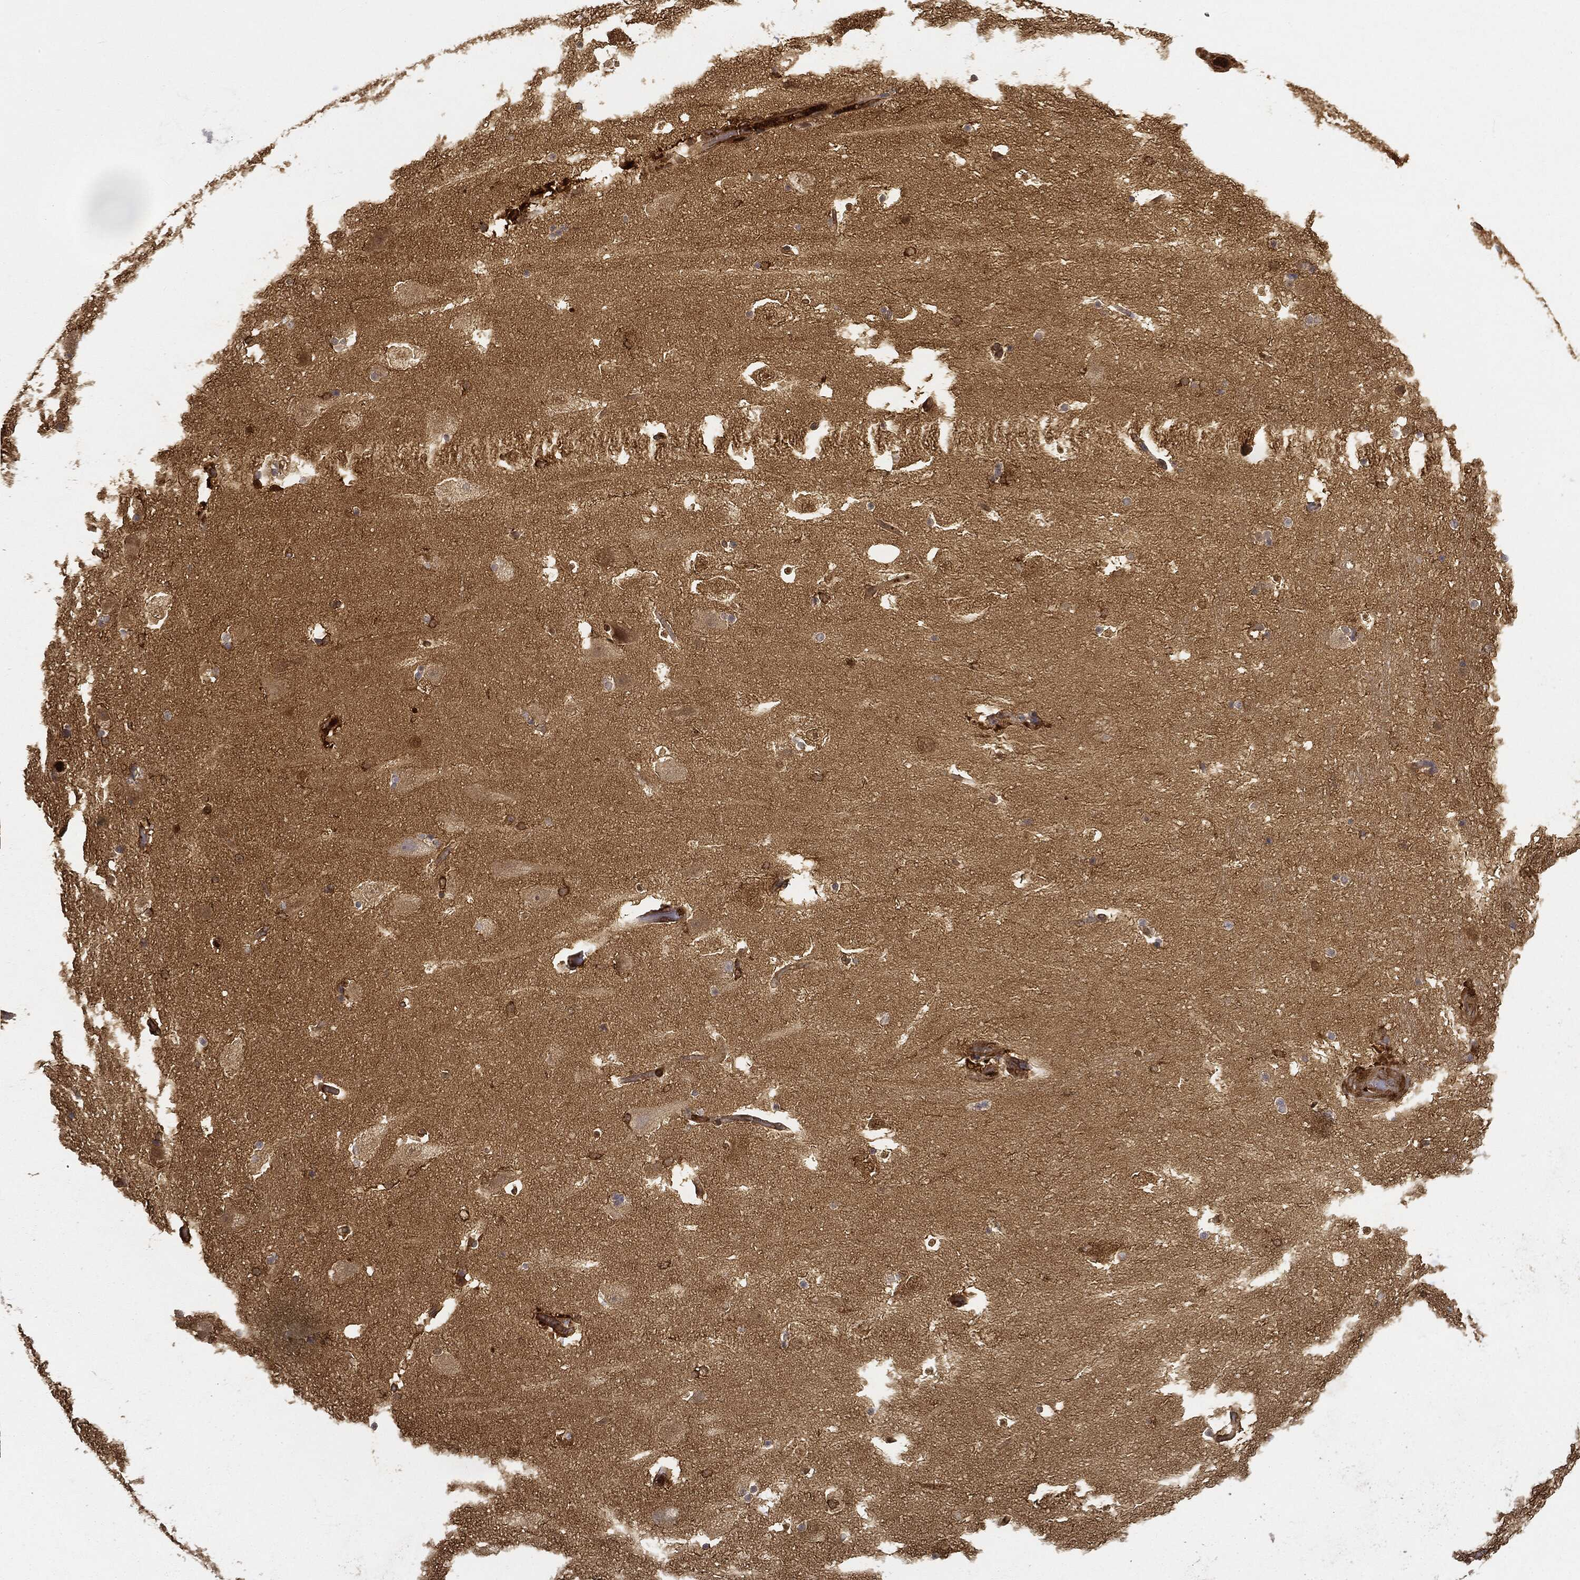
{"staining": {"intensity": "strong", "quantity": "<25%", "location": "cytoplasmic/membranous,nuclear"}, "tissue": "hippocampus", "cell_type": "Glial cells", "image_type": "normal", "snomed": [{"axis": "morphology", "description": "Normal tissue, NOS"}, {"axis": "topography", "description": "Hippocampus"}], "caption": "The immunohistochemical stain labels strong cytoplasmic/membranous,nuclear staining in glial cells of normal hippocampus. Immunohistochemistry stains the protein in brown and the nuclei are stained blue.", "gene": "WDR1", "patient": {"sex": "male", "age": 51}}